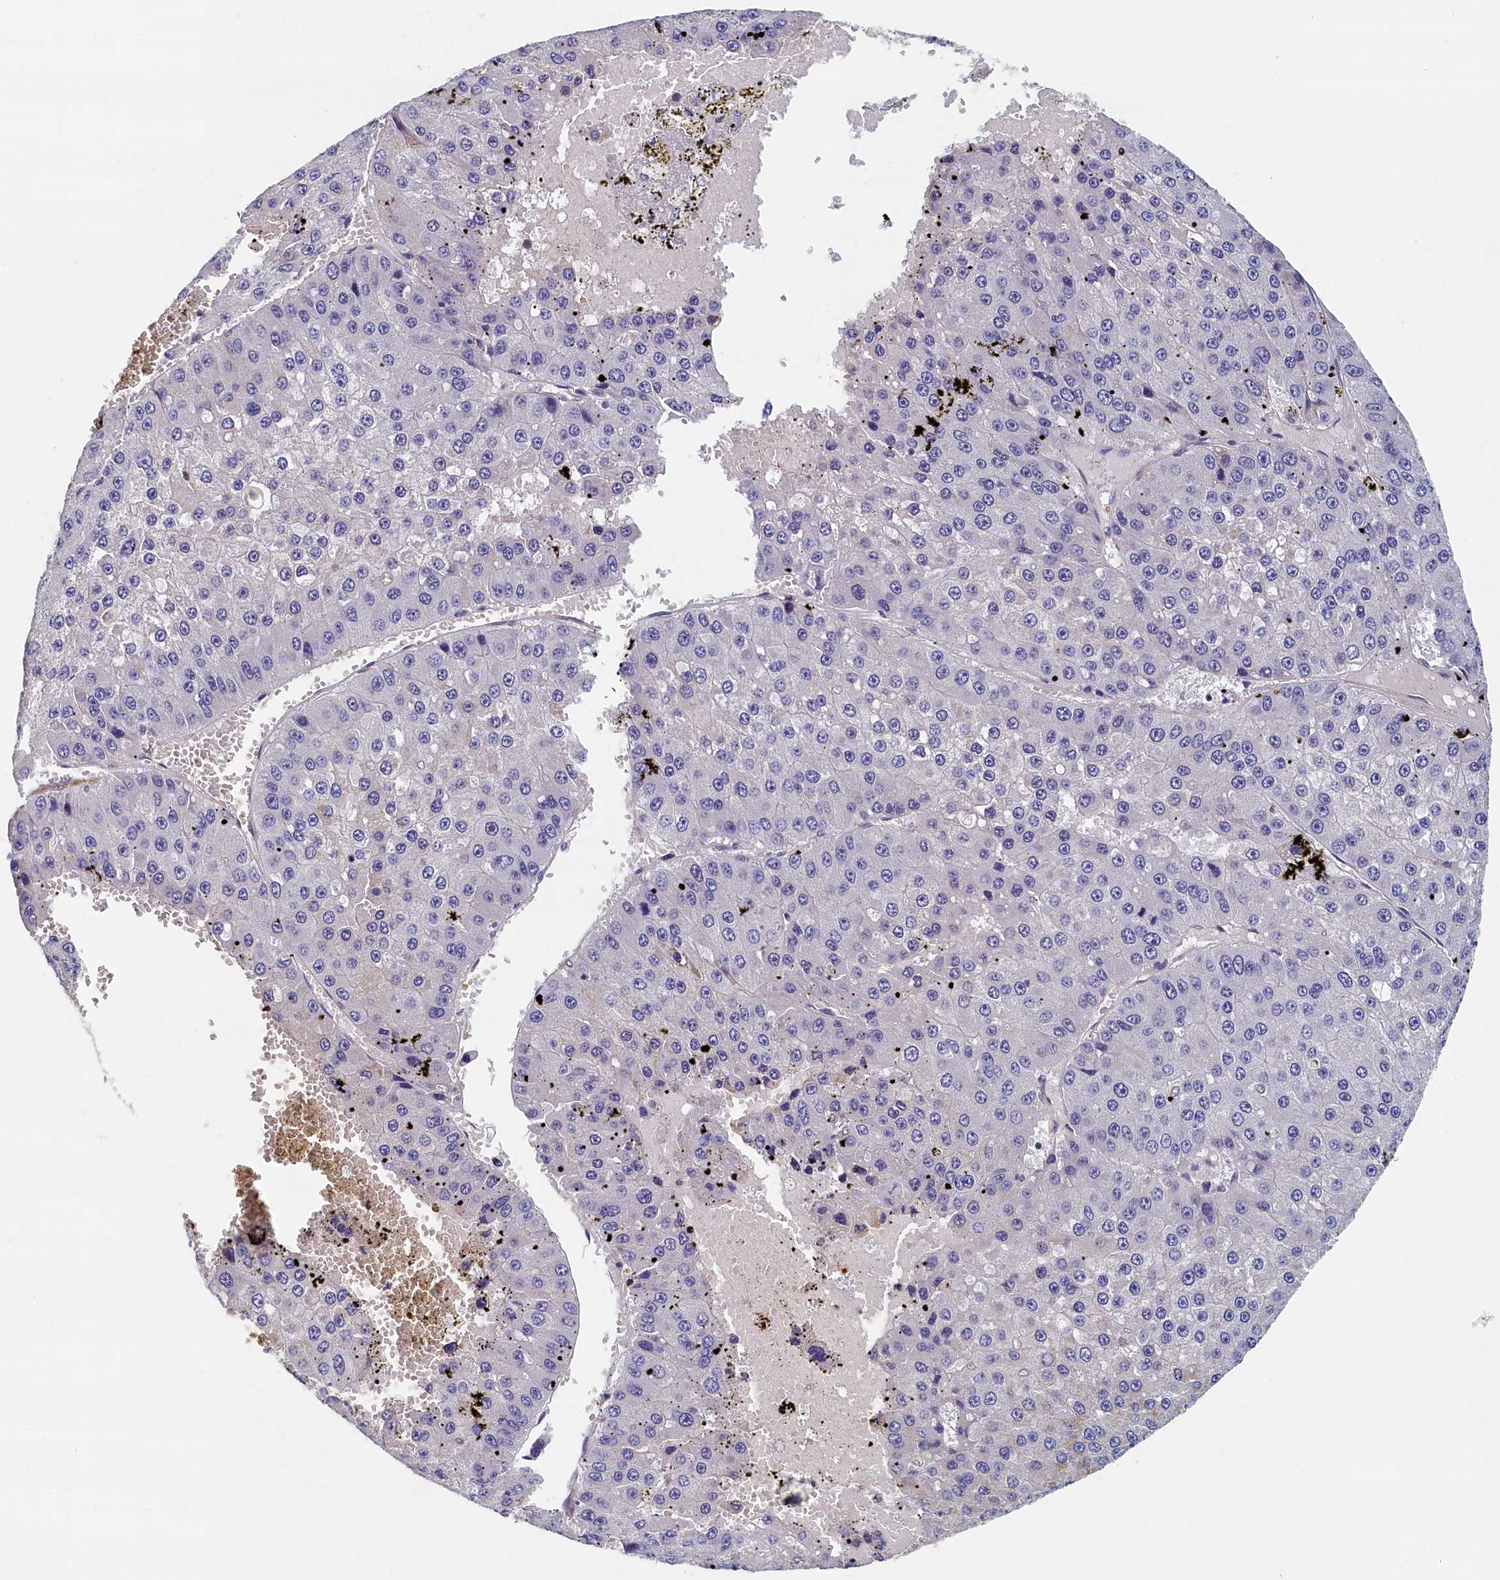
{"staining": {"intensity": "negative", "quantity": "none", "location": "none"}, "tissue": "liver cancer", "cell_type": "Tumor cells", "image_type": "cancer", "snomed": [{"axis": "morphology", "description": "Carcinoma, Hepatocellular, NOS"}, {"axis": "topography", "description": "Liver"}], "caption": "A photomicrograph of hepatocellular carcinoma (liver) stained for a protein reveals no brown staining in tumor cells.", "gene": "TBCB", "patient": {"sex": "female", "age": 73}}